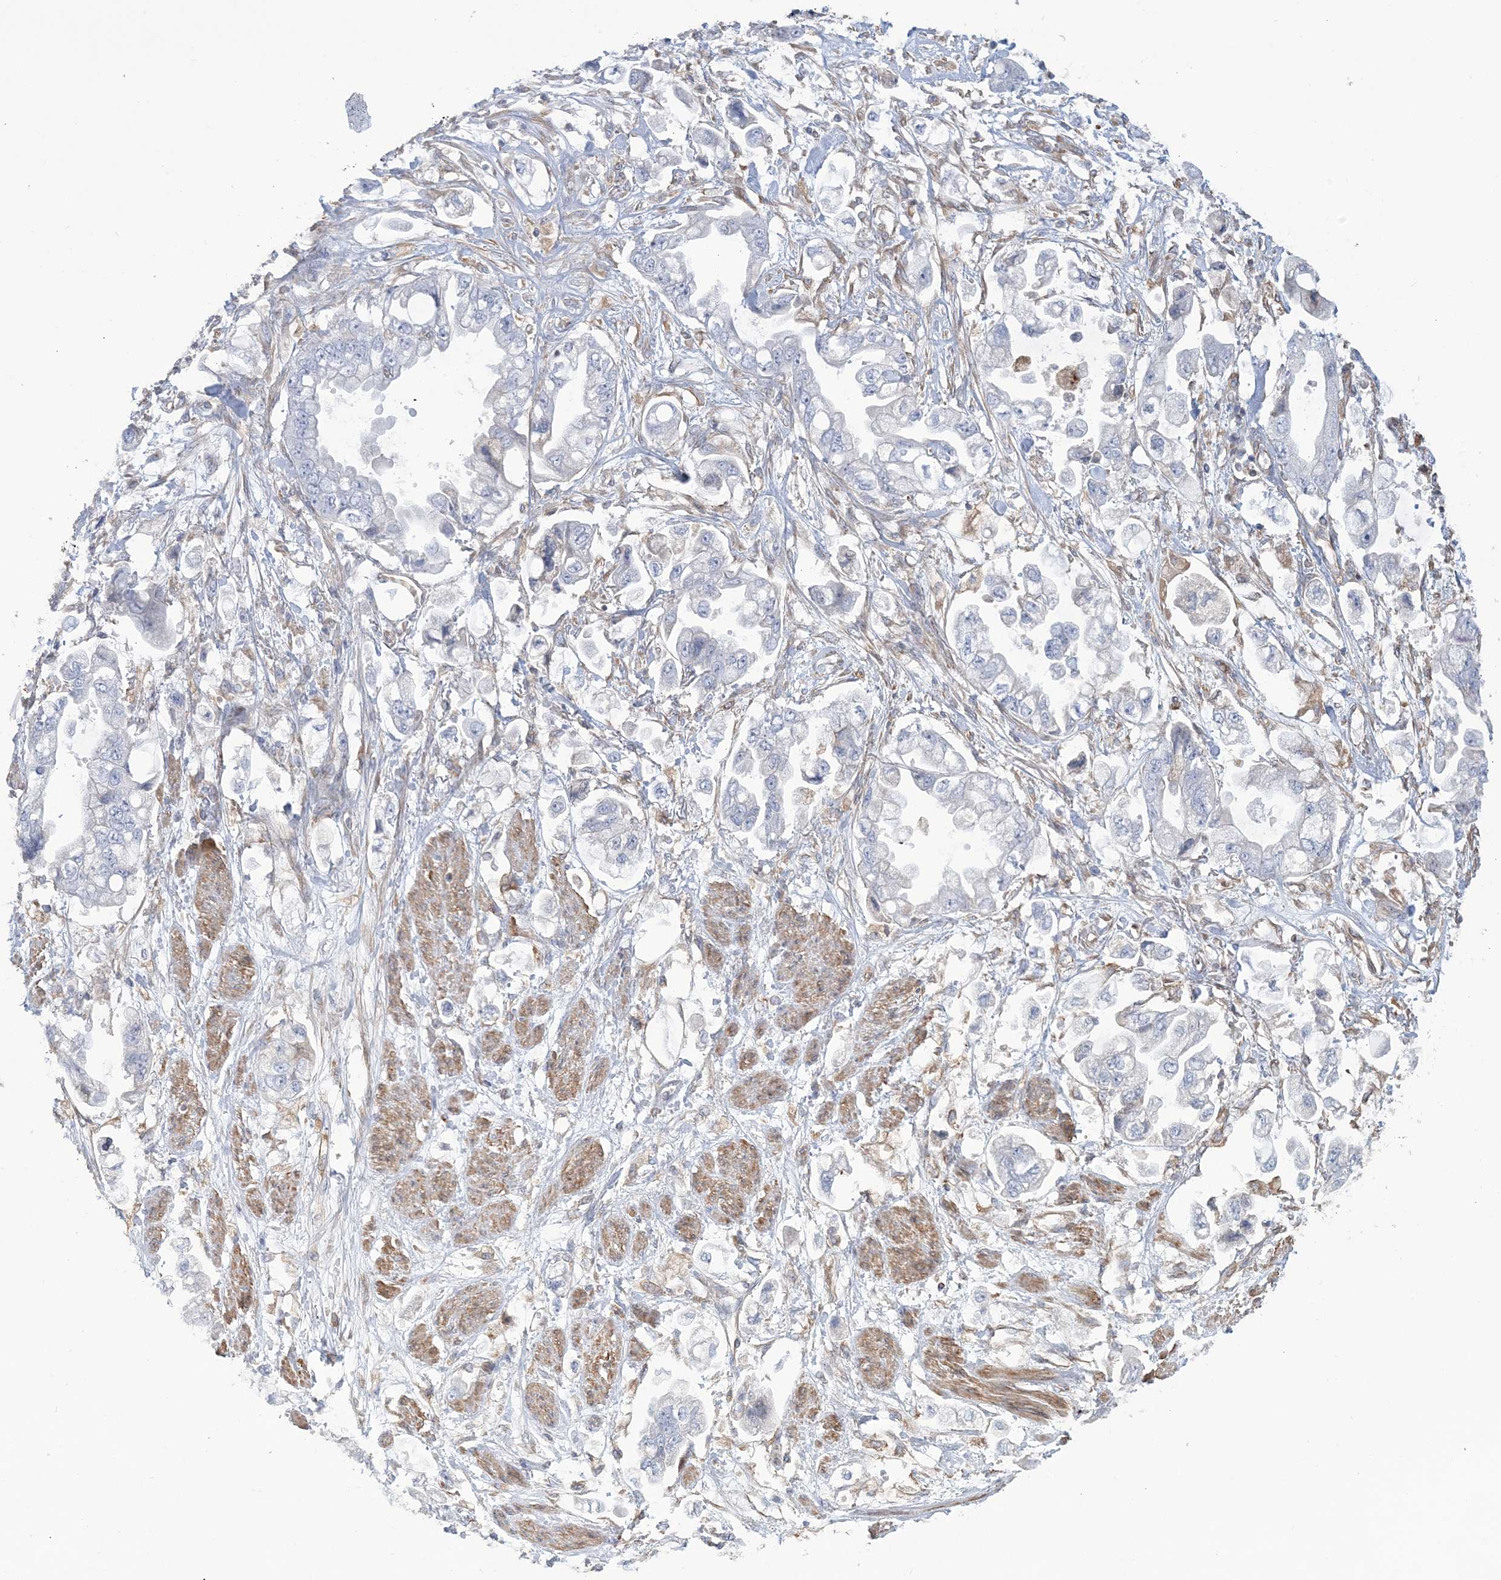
{"staining": {"intensity": "negative", "quantity": "none", "location": "none"}, "tissue": "stomach cancer", "cell_type": "Tumor cells", "image_type": "cancer", "snomed": [{"axis": "morphology", "description": "Adenocarcinoma, NOS"}, {"axis": "topography", "description": "Stomach"}], "caption": "This is an immunohistochemistry (IHC) image of stomach cancer. There is no positivity in tumor cells.", "gene": "ZNF821", "patient": {"sex": "male", "age": 62}}